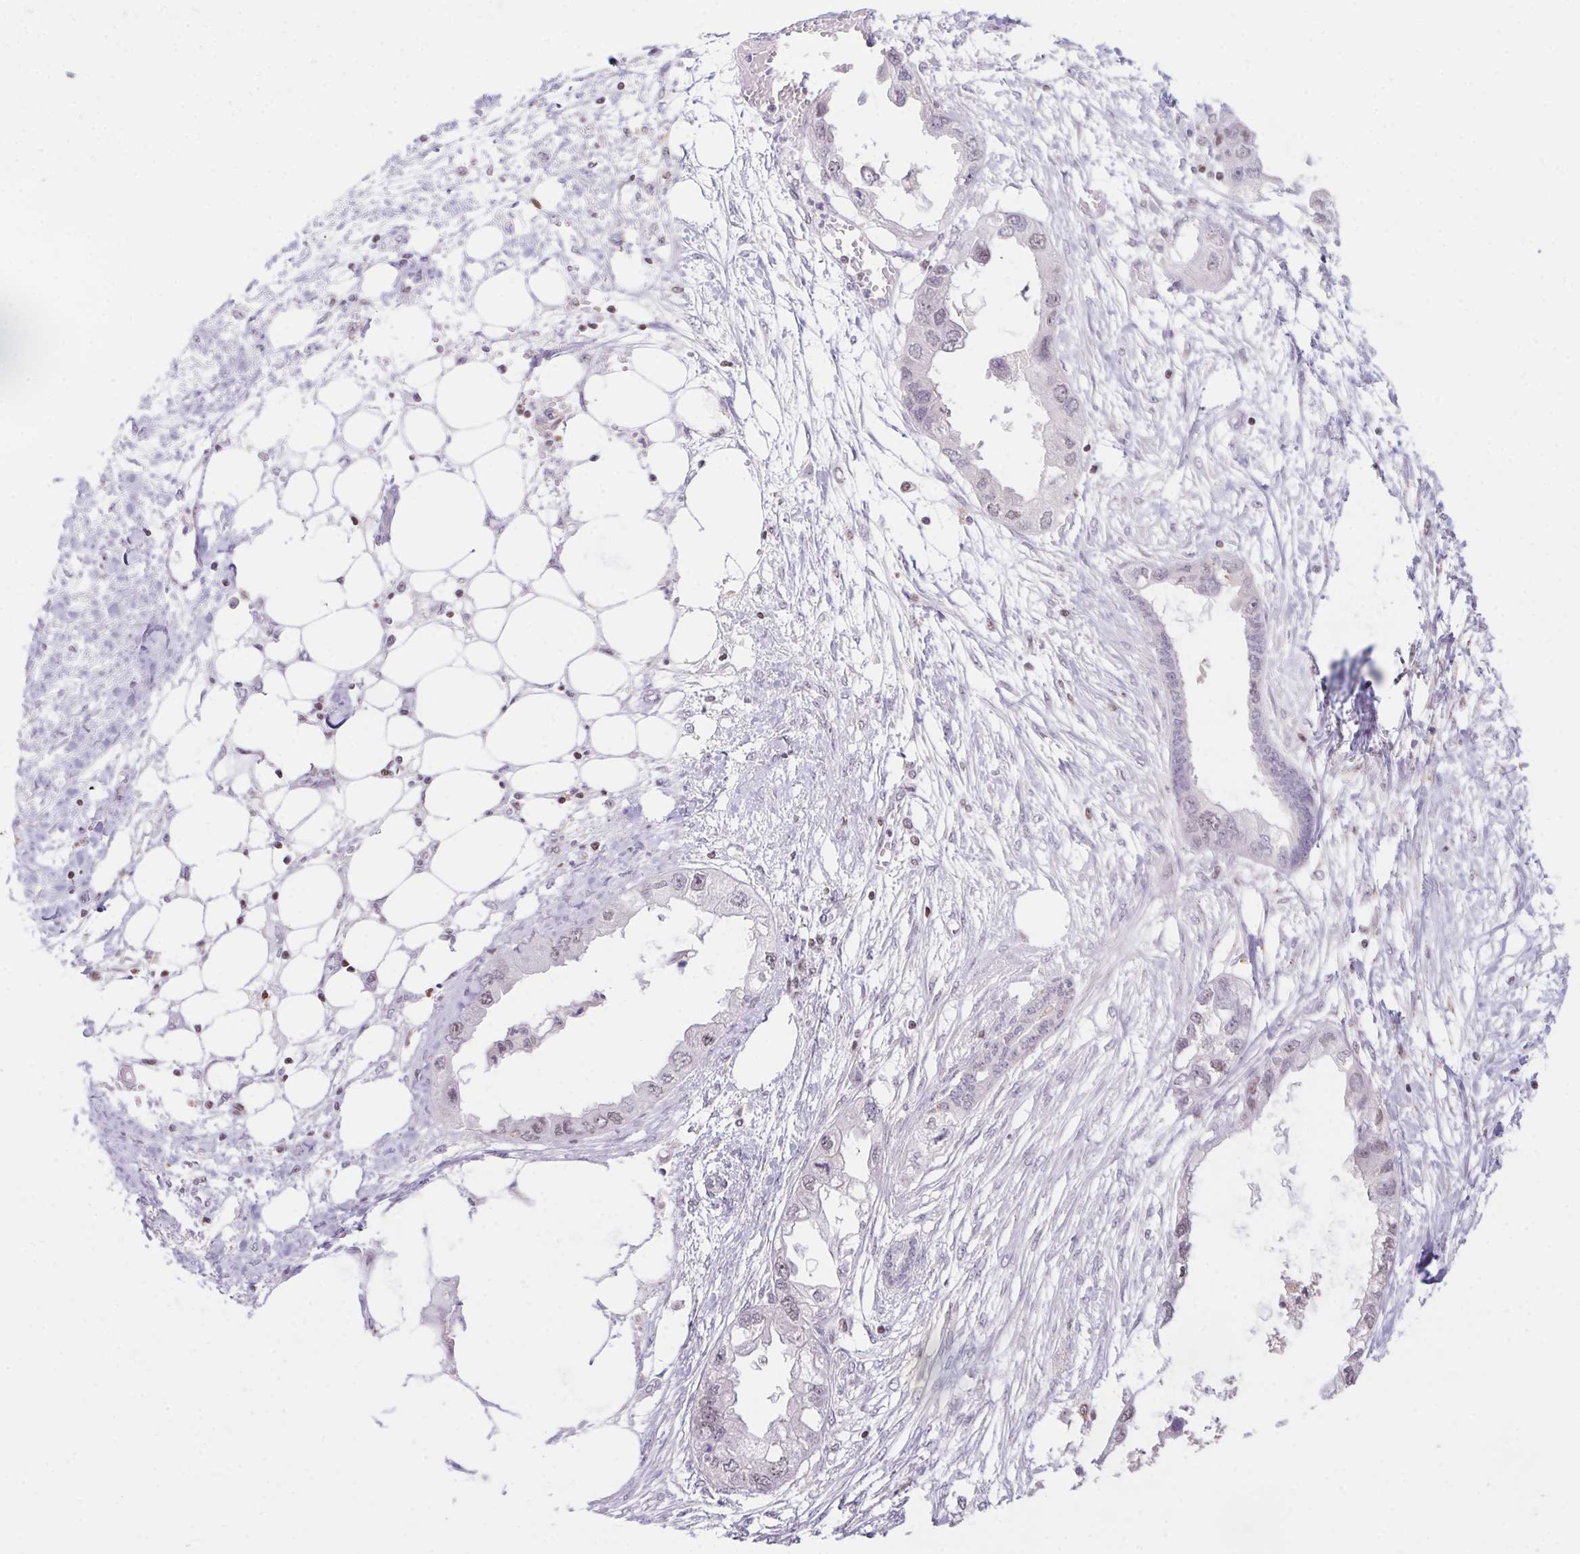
{"staining": {"intensity": "negative", "quantity": "none", "location": "none"}, "tissue": "endometrial cancer", "cell_type": "Tumor cells", "image_type": "cancer", "snomed": [{"axis": "morphology", "description": "Adenocarcinoma, NOS"}, {"axis": "morphology", "description": "Adenocarcinoma, metastatic, NOS"}, {"axis": "topography", "description": "Adipose tissue"}, {"axis": "topography", "description": "Endometrium"}], "caption": "Human endometrial cancer stained for a protein using immunohistochemistry (IHC) demonstrates no staining in tumor cells.", "gene": "POLD3", "patient": {"sex": "female", "age": 67}}